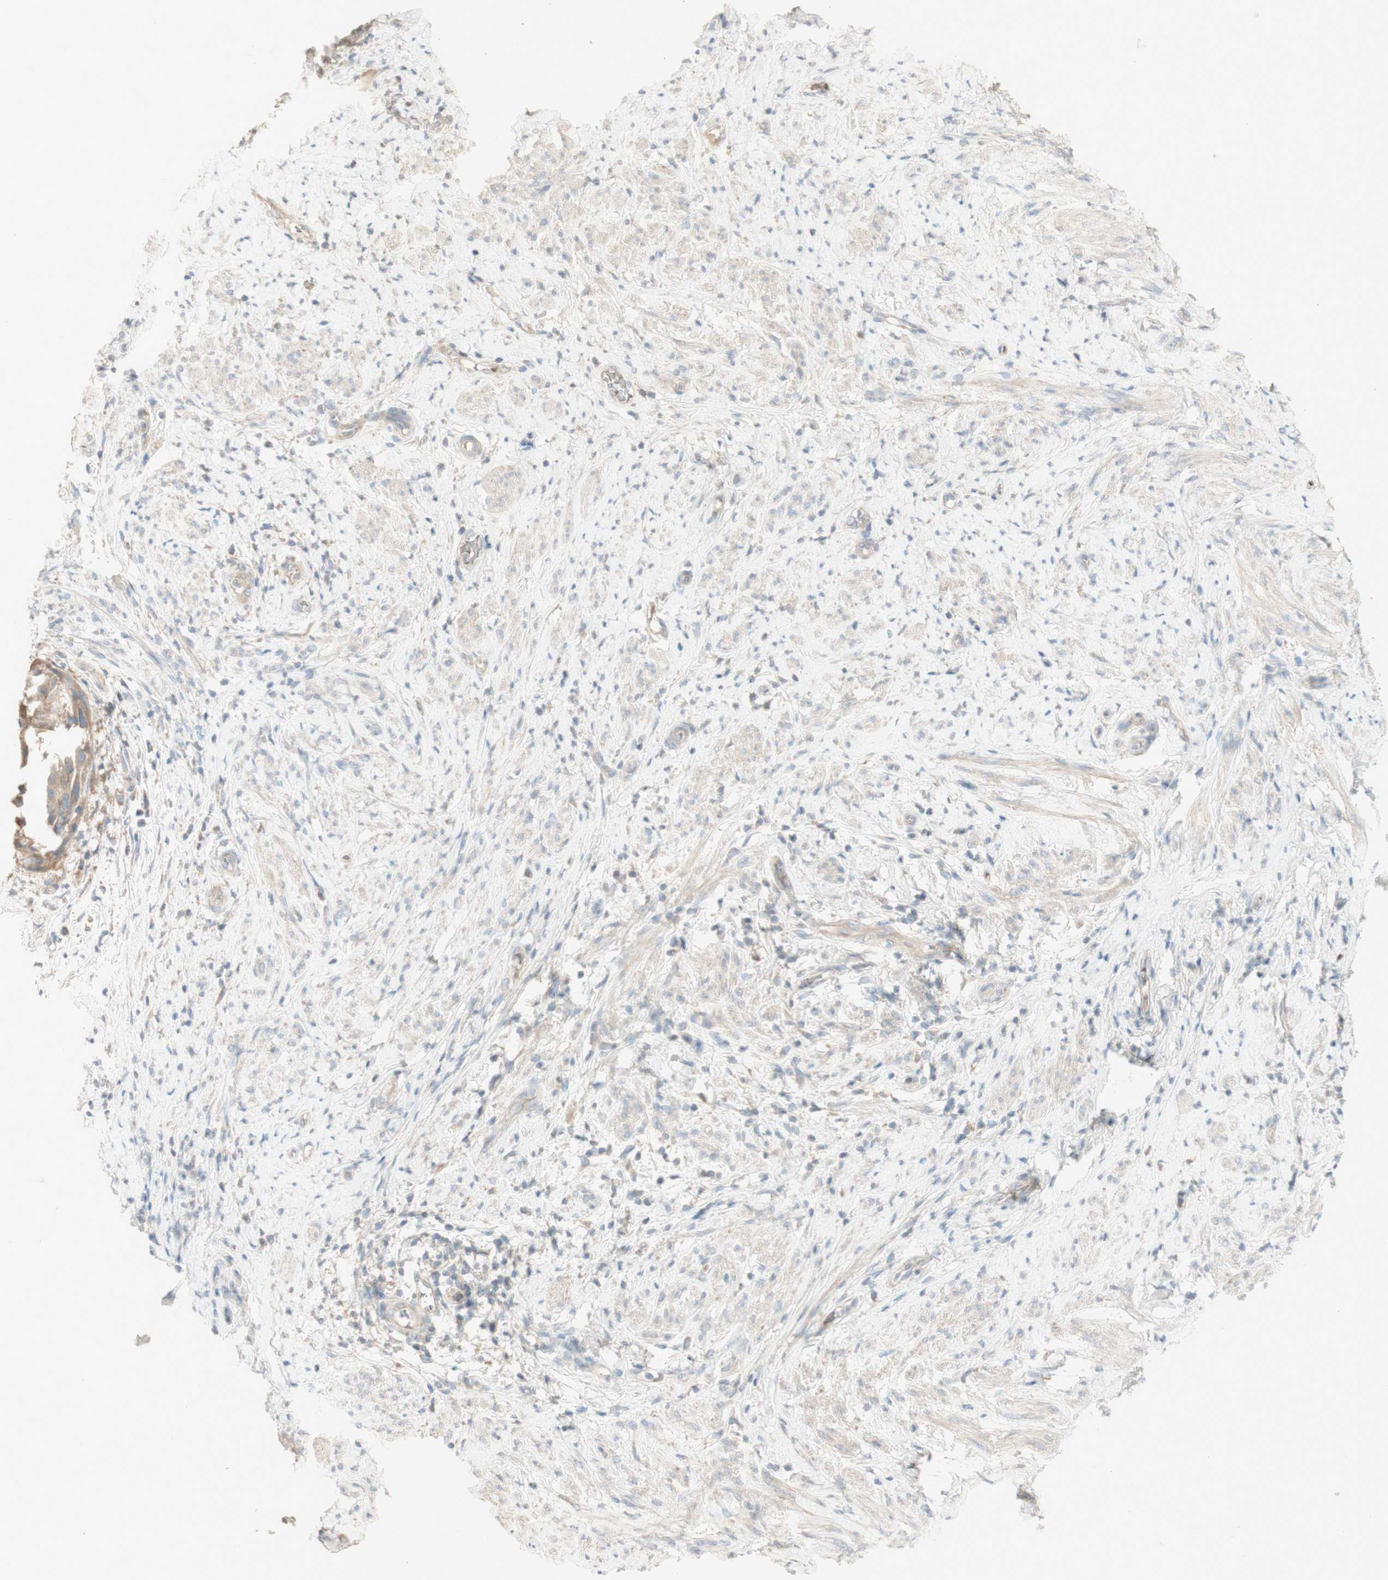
{"staining": {"intensity": "weak", "quantity": ">75%", "location": "cytoplasmic/membranous"}, "tissue": "endometrial cancer", "cell_type": "Tumor cells", "image_type": "cancer", "snomed": [{"axis": "morphology", "description": "Adenocarcinoma, NOS"}, {"axis": "topography", "description": "Endometrium"}], "caption": "IHC of human adenocarcinoma (endometrial) reveals low levels of weak cytoplasmic/membranous positivity in approximately >75% of tumor cells.", "gene": "PTGER4", "patient": {"sex": "female", "age": 85}}